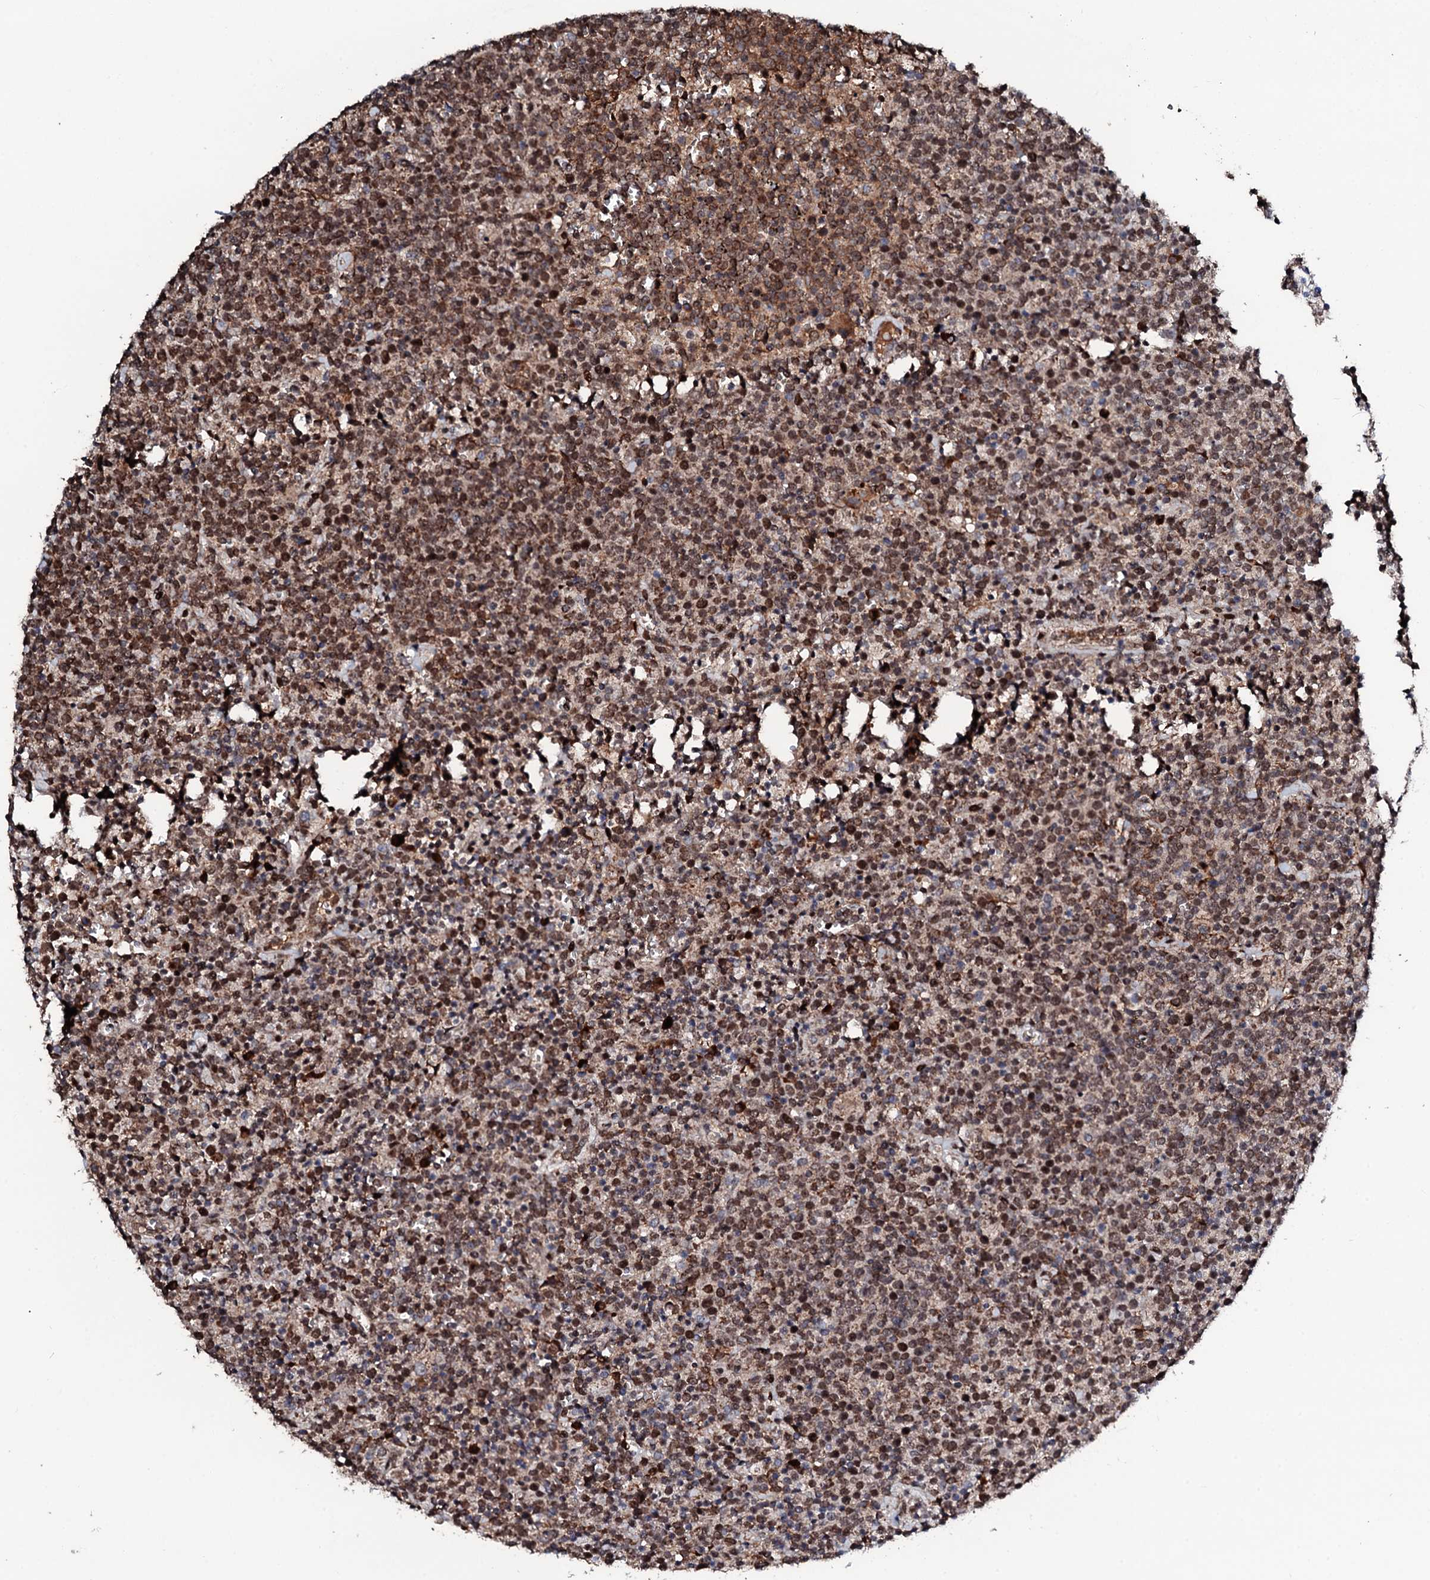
{"staining": {"intensity": "moderate", "quantity": ">75%", "location": "nuclear"}, "tissue": "lymphoma", "cell_type": "Tumor cells", "image_type": "cancer", "snomed": [{"axis": "morphology", "description": "Malignant lymphoma, non-Hodgkin's type, High grade"}, {"axis": "topography", "description": "Lymph node"}], "caption": "Tumor cells demonstrate medium levels of moderate nuclear staining in approximately >75% of cells in human malignant lymphoma, non-Hodgkin's type (high-grade).", "gene": "KIF18A", "patient": {"sex": "male", "age": 61}}